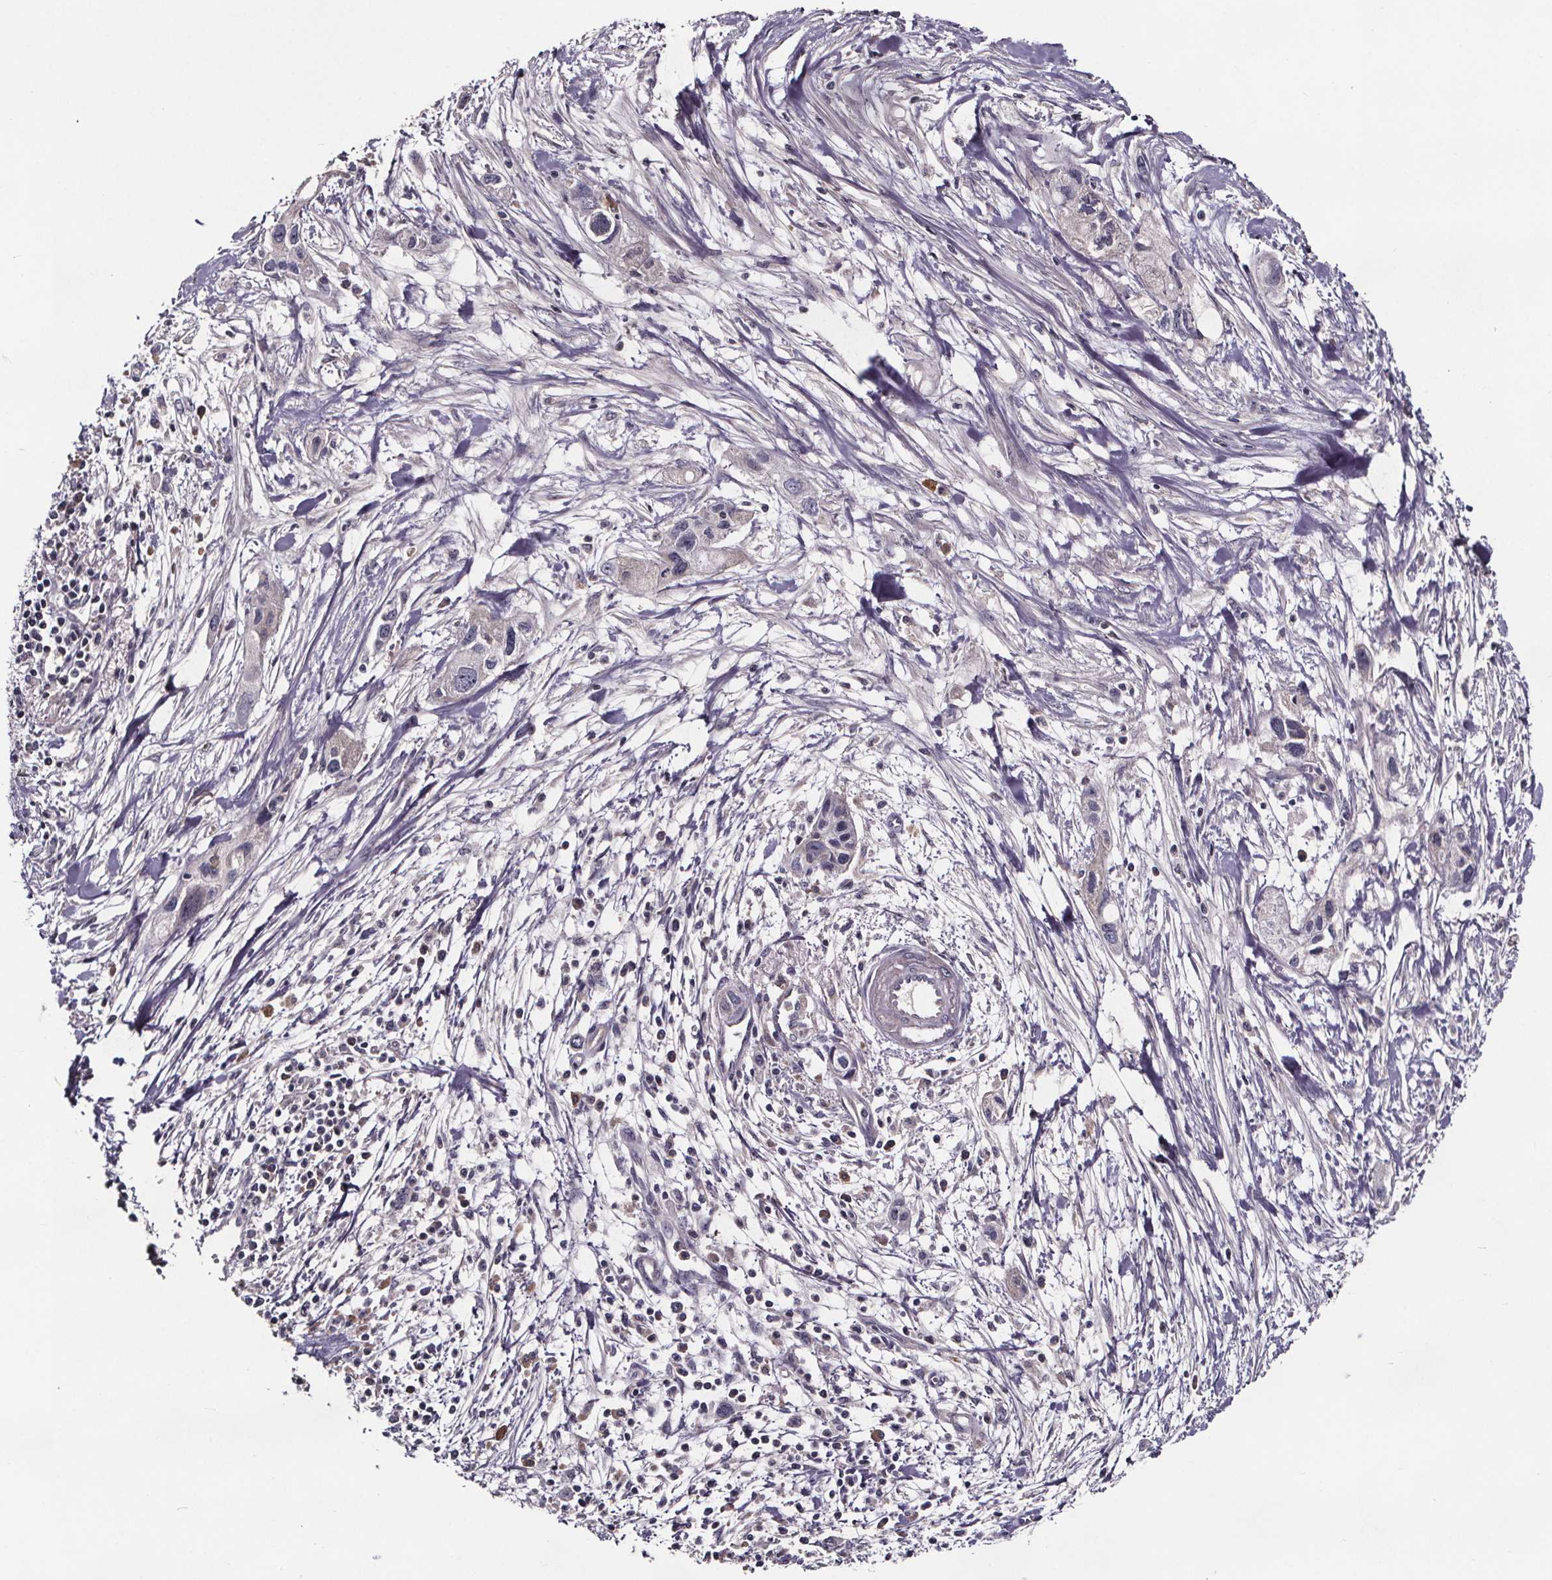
{"staining": {"intensity": "negative", "quantity": "none", "location": "none"}, "tissue": "pancreatic cancer", "cell_type": "Tumor cells", "image_type": "cancer", "snomed": [{"axis": "morphology", "description": "Adenocarcinoma, NOS"}, {"axis": "topography", "description": "Pancreas"}], "caption": "There is no significant expression in tumor cells of adenocarcinoma (pancreatic).", "gene": "NPHP4", "patient": {"sex": "female", "age": 61}}